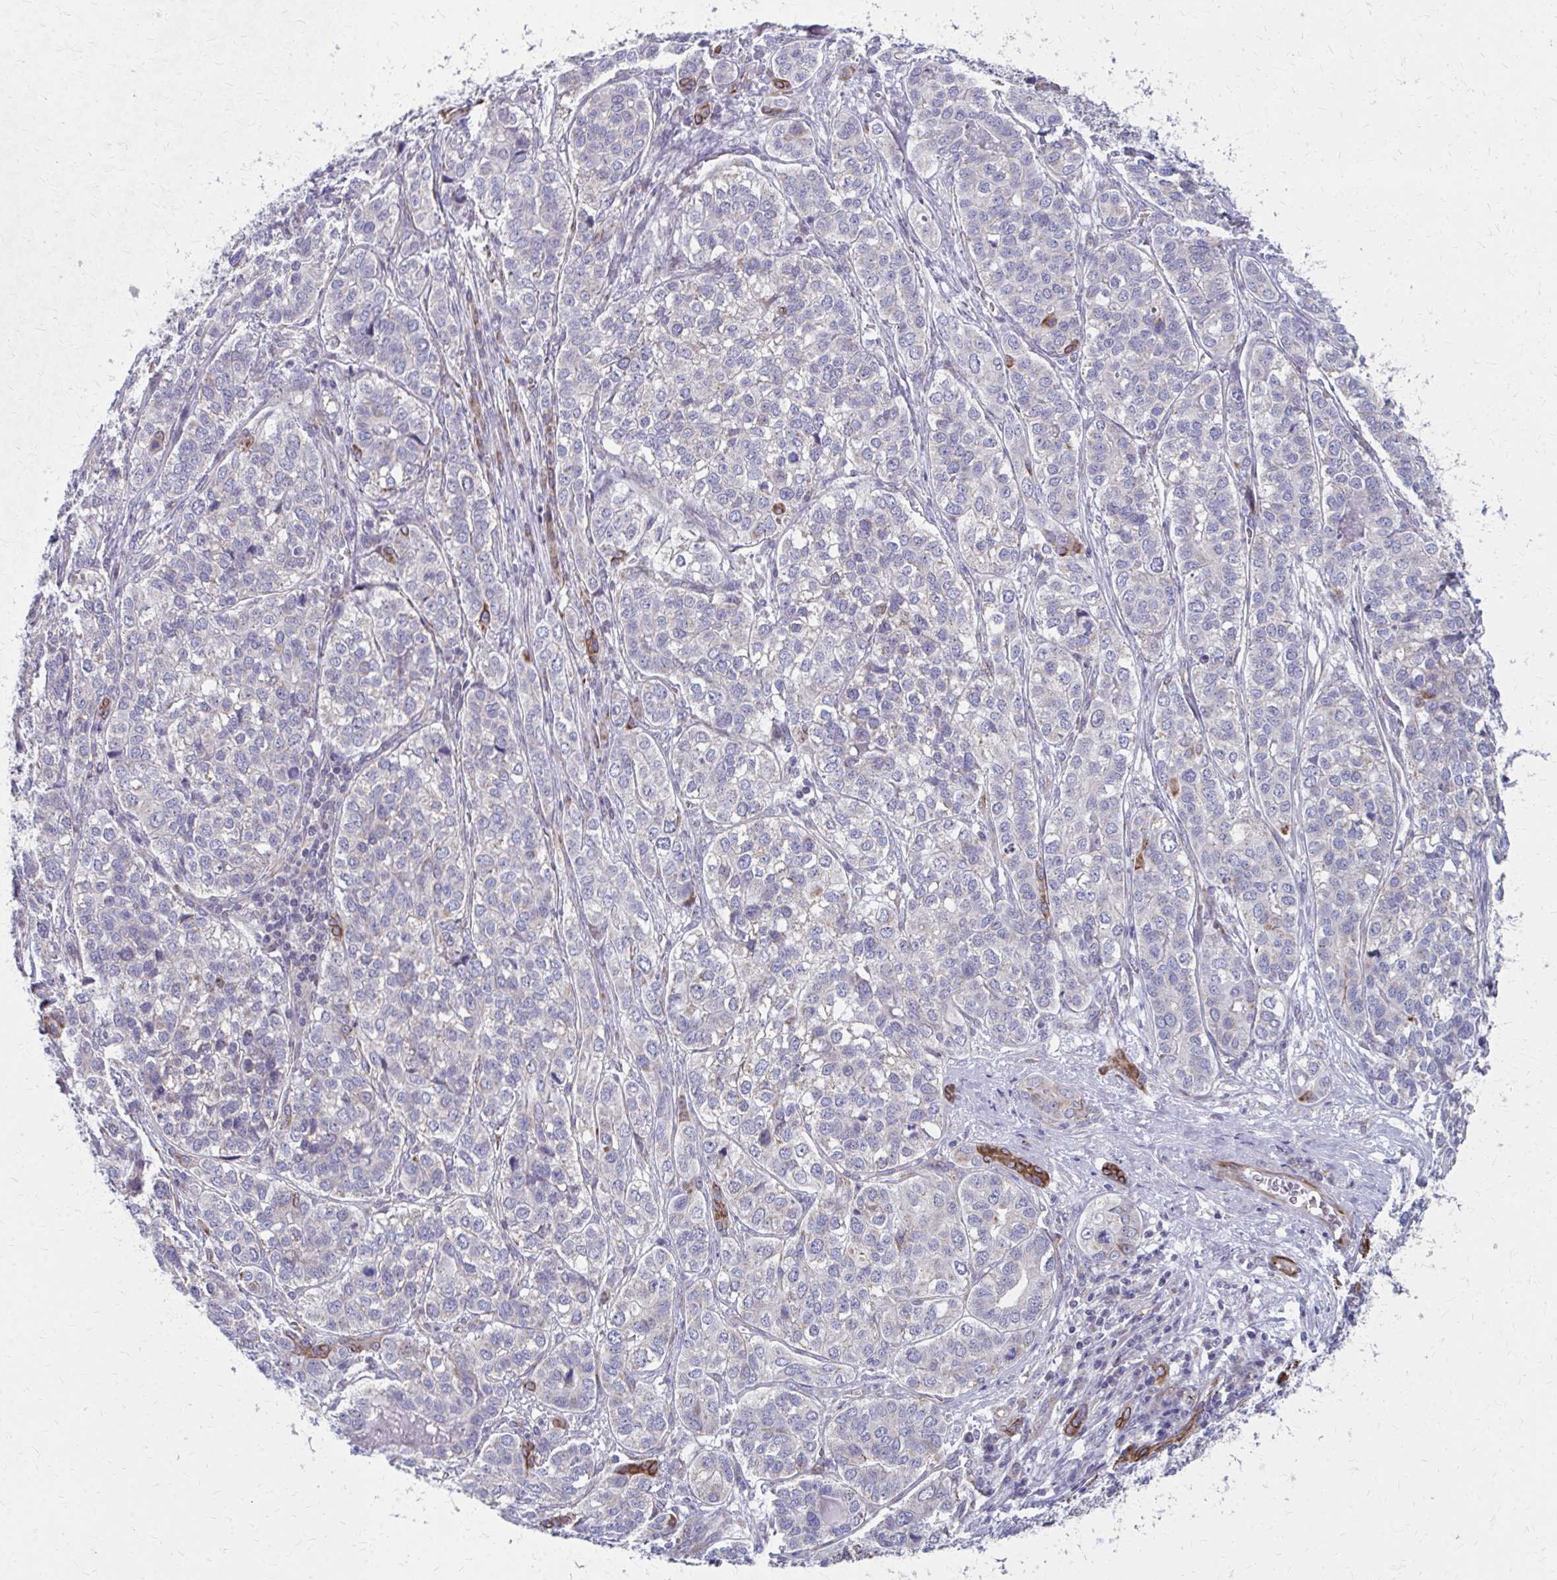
{"staining": {"intensity": "negative", "quantity": "none", "location": "none"}, "tissue": "liver cancer", "cell_type": "Tumor cells", "image_type": "cancer", "snomed": [{"axis": "morphology", "description": "Cholangiocarcinoma"}, {"axis": "topography", "description": "Liver"}], "caption": "An immunohistochemistry micrograph of liver cancer (cholangiocarcinoma) is shown. There is no staining in tumor cells of liver cancer (cholangiocarcinoma).", "gene": "FAHD1", "patient": {"sex": "male", "age": 56}}